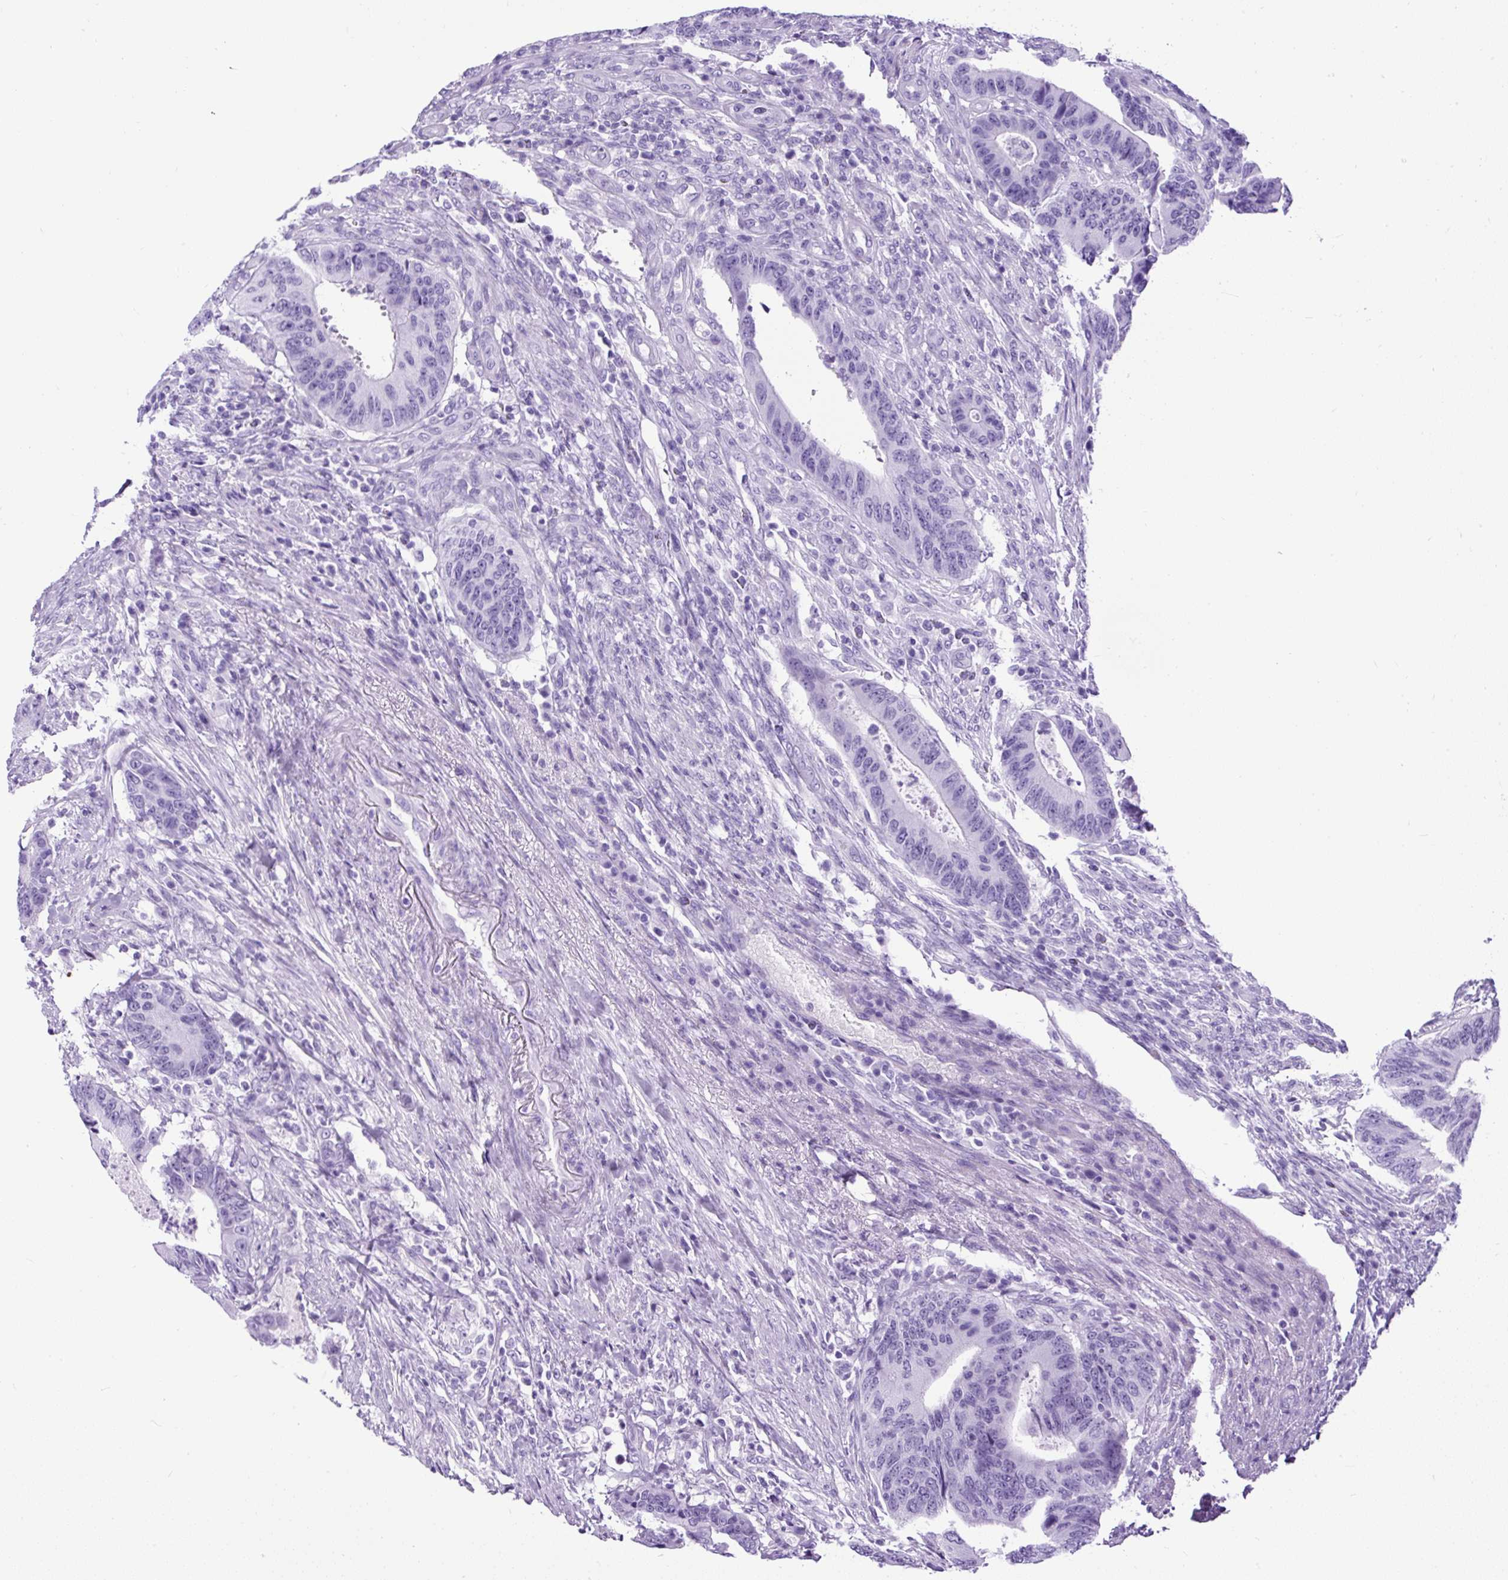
{"staining": {"intensity": "negative", "quantity": "none", "location": "none"}, "tissue": "colorectal cancer", "cell_type": "Tumor cells", "image_type": "cancer", "snomed": [{"axis": "morphology", "description": "Adenocarcinoma, NOS"}, {"axis": "topography", "description": "Colon"}], "caption": "This is an immunohistochemistry (IHC) micrograph of colorectal cancer. There is no positivity in tumor cells.", "gene": "PDIA2", "patient": {"sex": "male", "age": 87}}